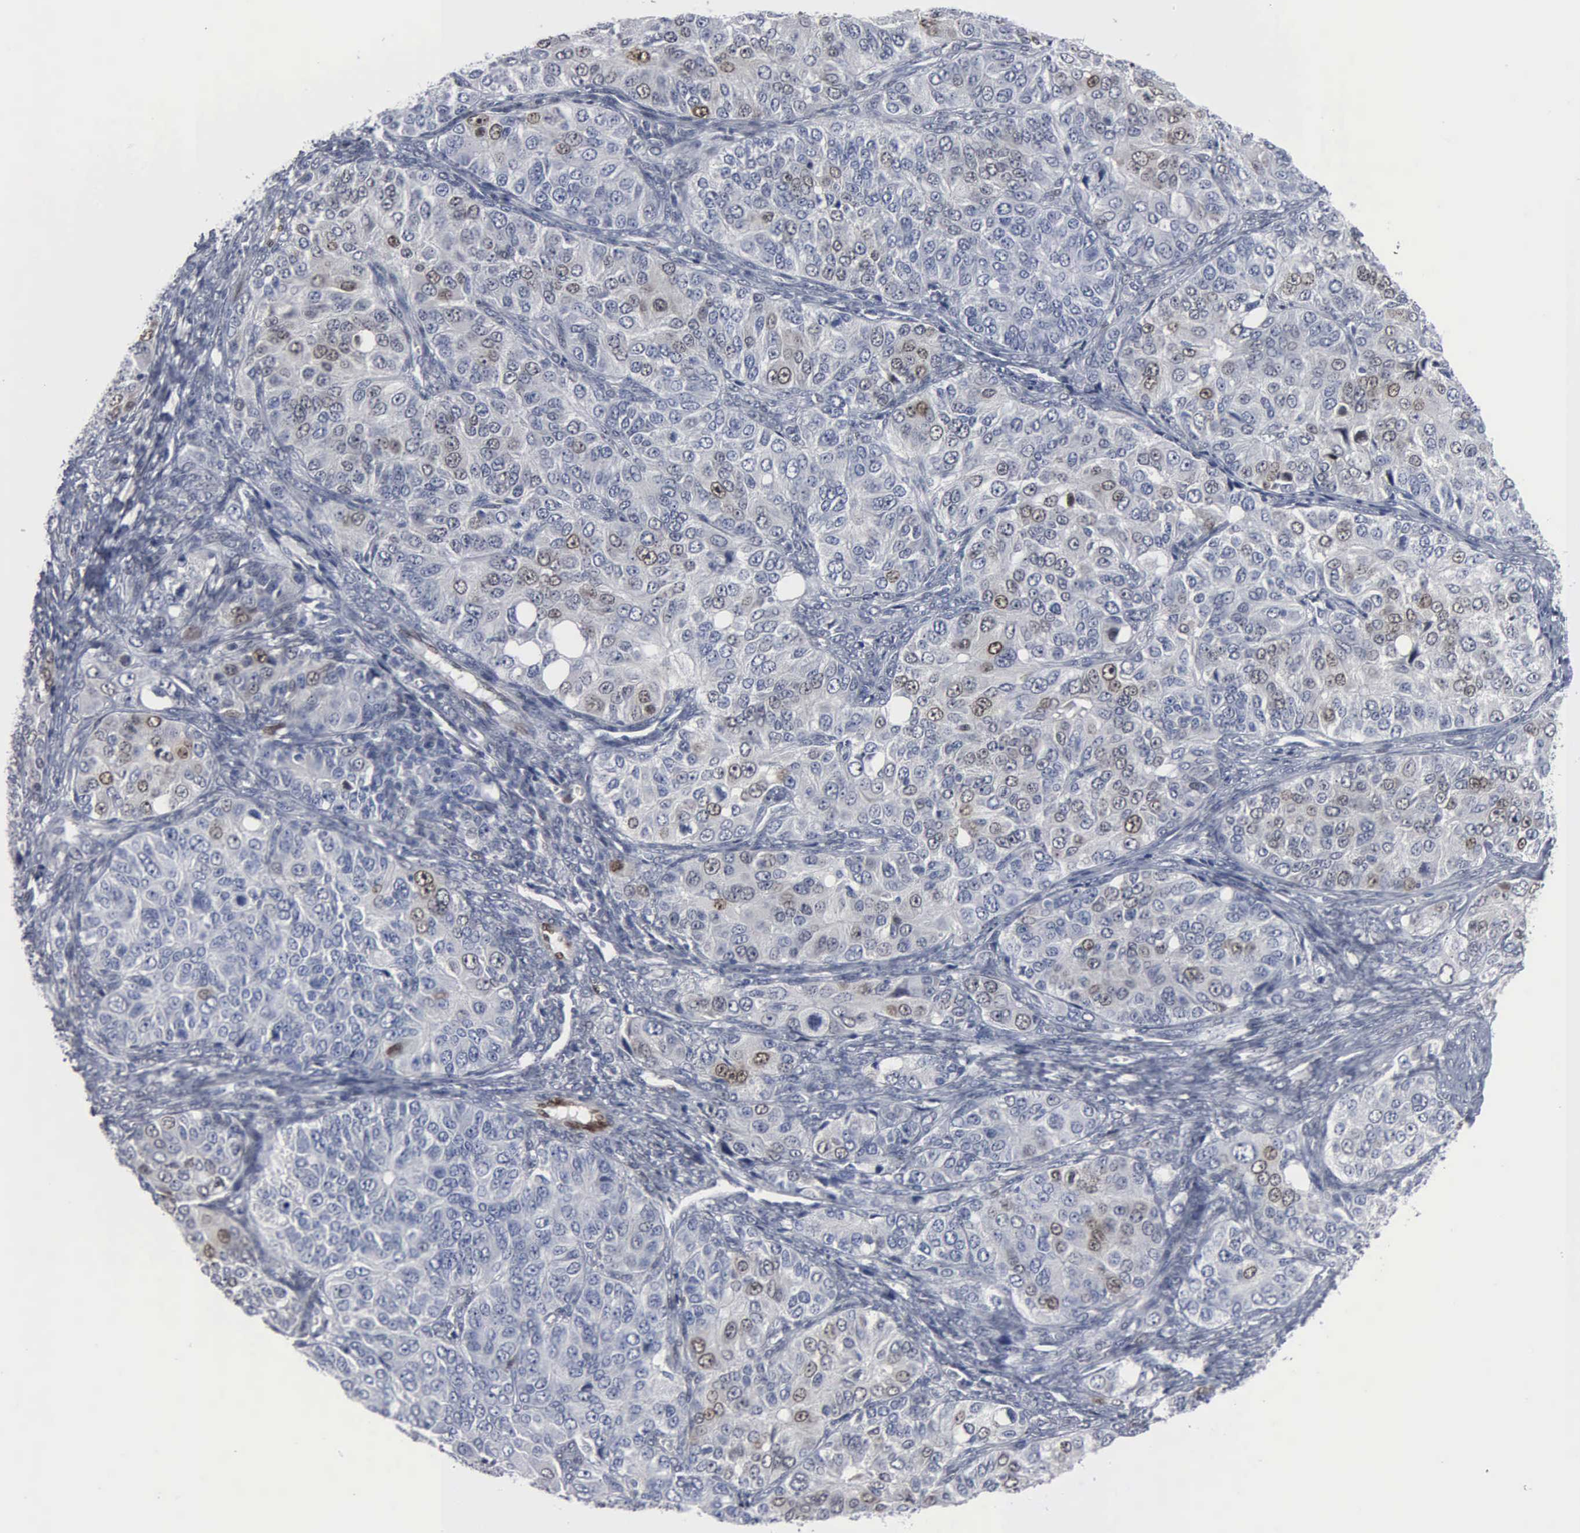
{"staining": {"intensity": "weak", "quantity": "<25%", "location": "nuclear"}, "tissue": "ovarian cancer", "cell_type": "Tumor cells", "image_type": "cancer", "snomed": [{"axis": "morphology", "description": "Carcinoma, endometroid"}, {"axis": "topography", "description": "Ovary"}], "caption": "The IHC image has no significant positivity in tumor cells of endometroid carcinoma (ovarian) tissue.", "gene": "FGF2", "patient": {"sex": "female", "age": 51}}